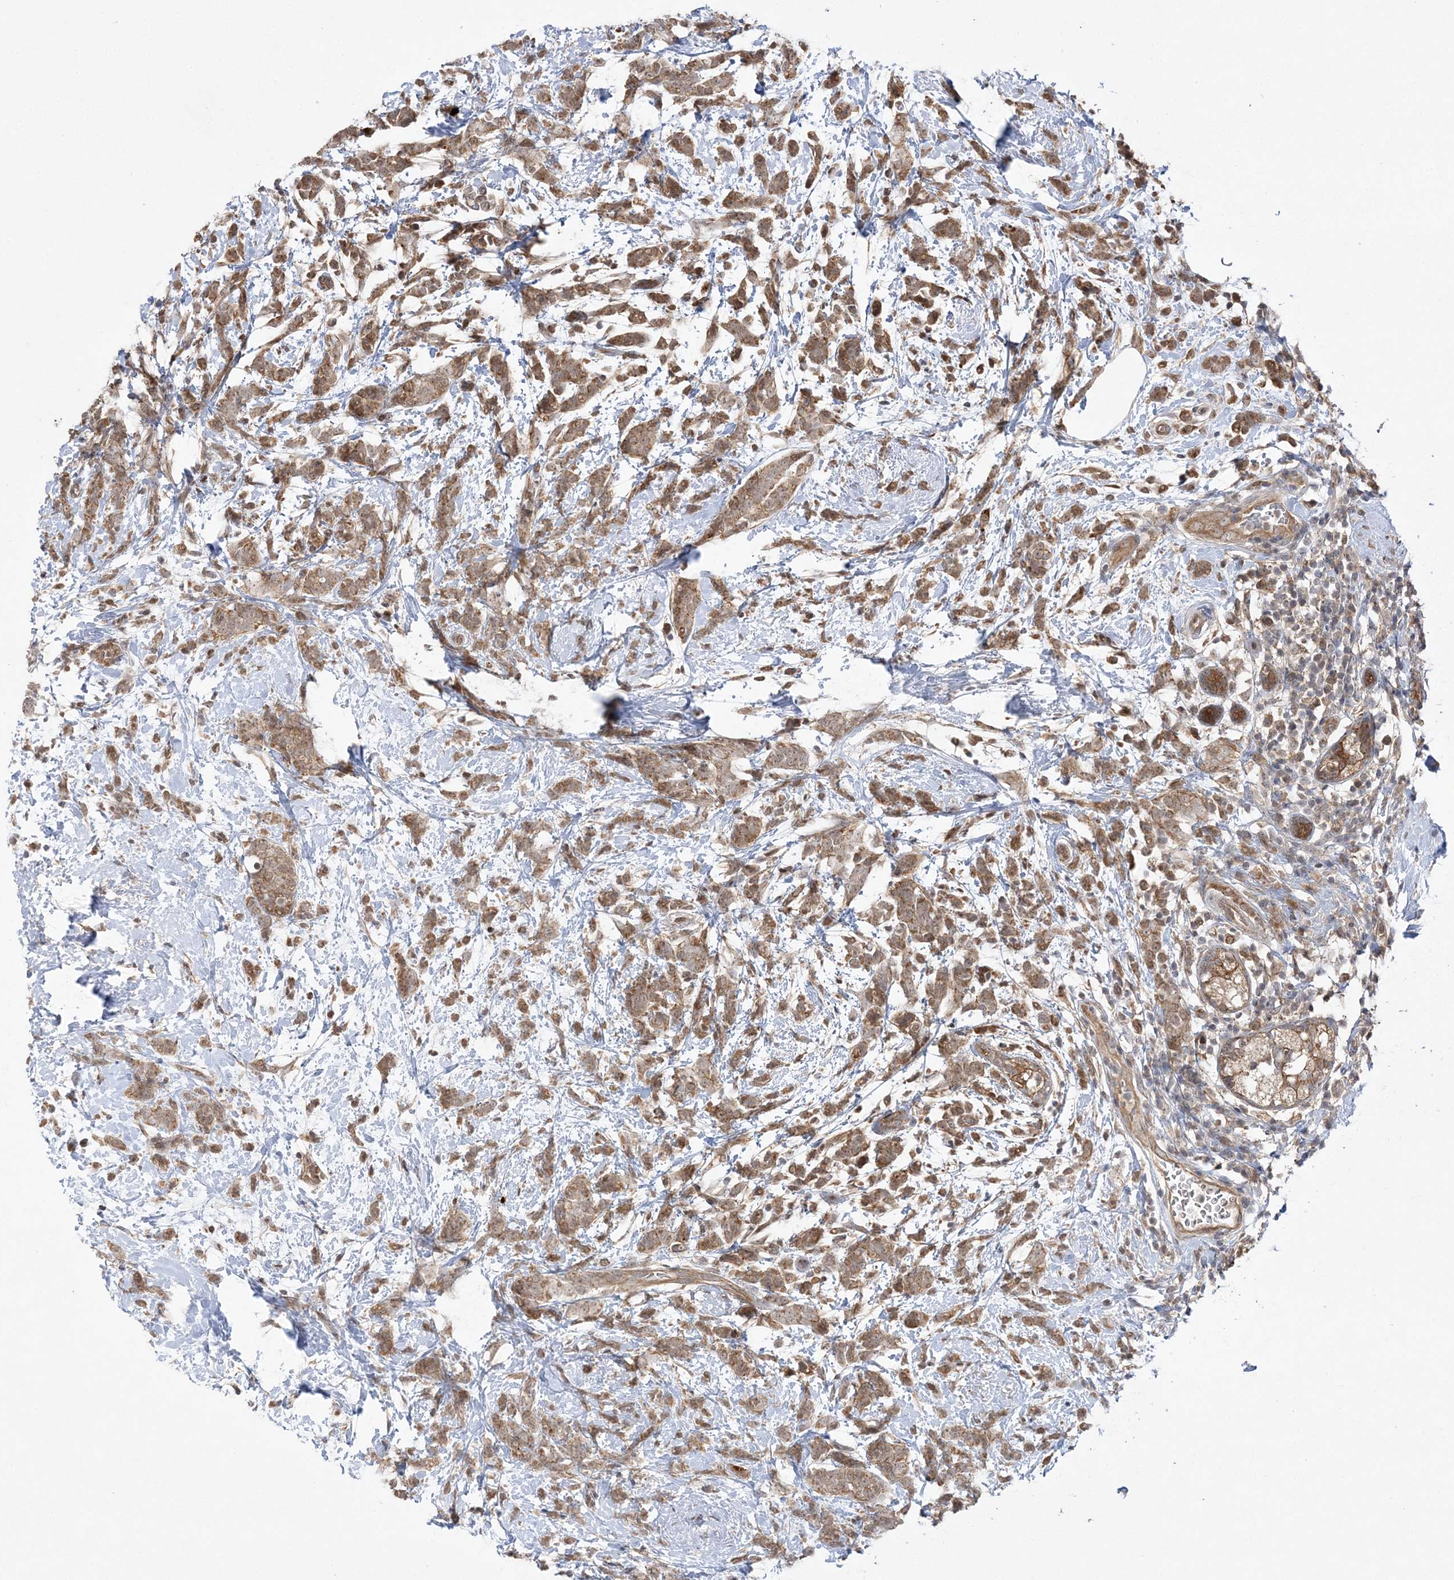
{"staining": {"intensity": "moderate", "quantity": ">75%", "location": "cytoplasmic/membranous"}, "tissue": "breast cancer", "cell_type": "Tumor cells", "image_type": "cancer", "snomed": [{"axis": "morphology", "description": "Lobular carcinoma"}, {"axis": "topography", "description": "Breast"}], "caption": "IHC histopathology image of breast lobular carcinoma stained for a protein (brown), which displays medium levels of moderate cytoplasmic/membranous expression in about >75% of tumor cells.", "gene": "MMADHC", "patient": {"sex": "female", "age": 58}}